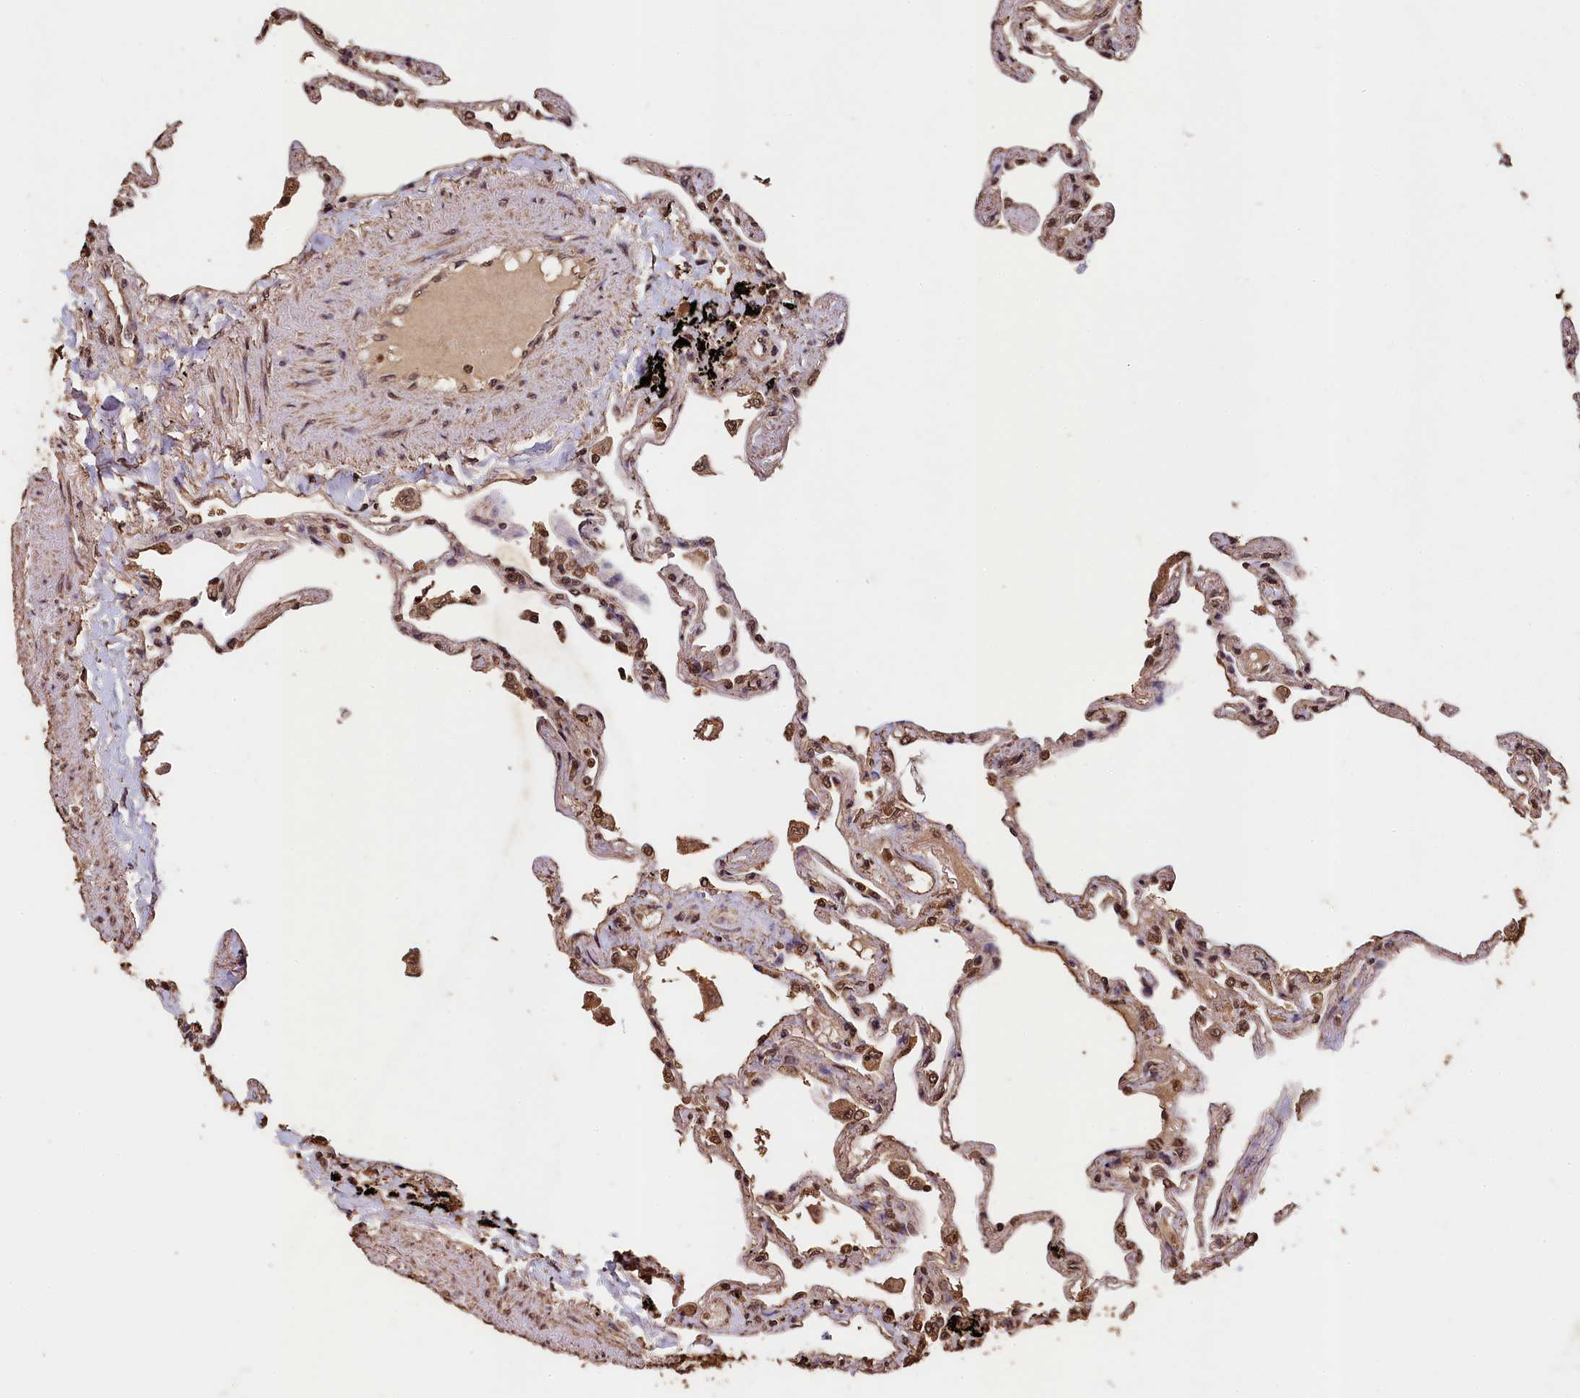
{"staining": {"intensity": "moderate", "quantity": "25%-75%", "location": "cytoplasmic/membranous,nuclear"}, "tissue": "lung", "cell_type": "Alveolar cells", "image_type": "normal", "snomed": [{"axis": "morphology", "description": "Normal tissue, NOS"}, {"axis": "topography", "description": "Lung"}], "caption": "Immunohistochemistry of unremarkable lung demonstrates medium levels of moderate cytoplasmic/membranous,nuclear positivity in approximately 25%-75% of alveolar cells. The staining is performed using DAB (3,3'-diaminobenzidine) brown chromogen to label protein expression. The nuclei are counter-stained blue using hematoxylin.", "gene": "CEP57L1", "patient": {"sex": "female", "age": 67}}